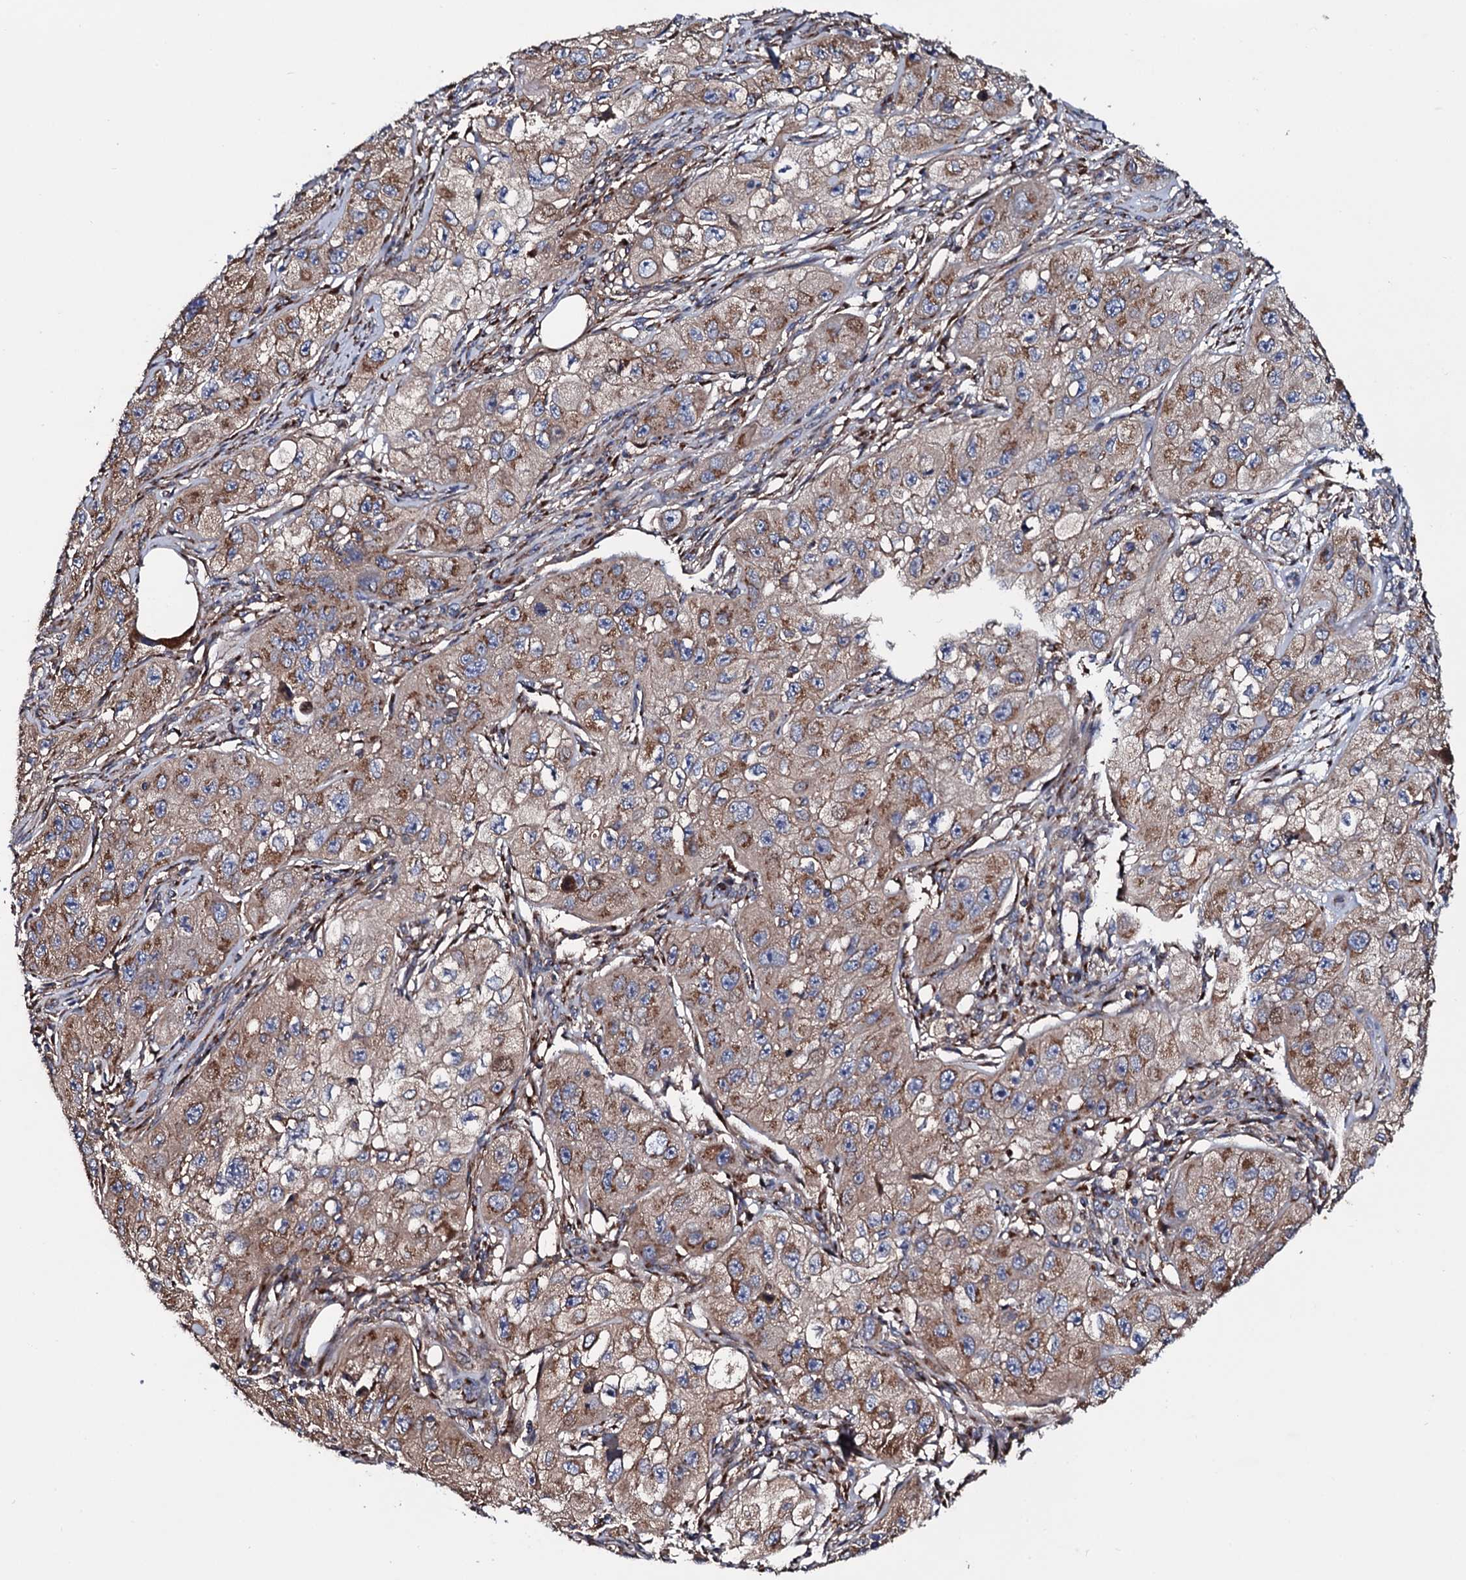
{"staining": {"intensity": "moderate", "quantity": ">75%", "location": "cytoplasmic/membranous"}, "tissue": "skin cancer", "cell_type": "Tumor cells", "image_type": "cancer", "snomed": [{"axis": "morphology", "description": "Squamous cell carcinoma, NOS"}, {"axis": "topography", "description": "Skin"}, {"axis": "topography", "description": "Subcutis"}], "caption": "Moderate cytoplasmic/membranous positivity for a protein is appreciated in about >75% of tumor cells of skin cancer using immunohistochemistry (IHC).", "gene": "PLET1", "patient": {"sex": "male", "age": 73}}